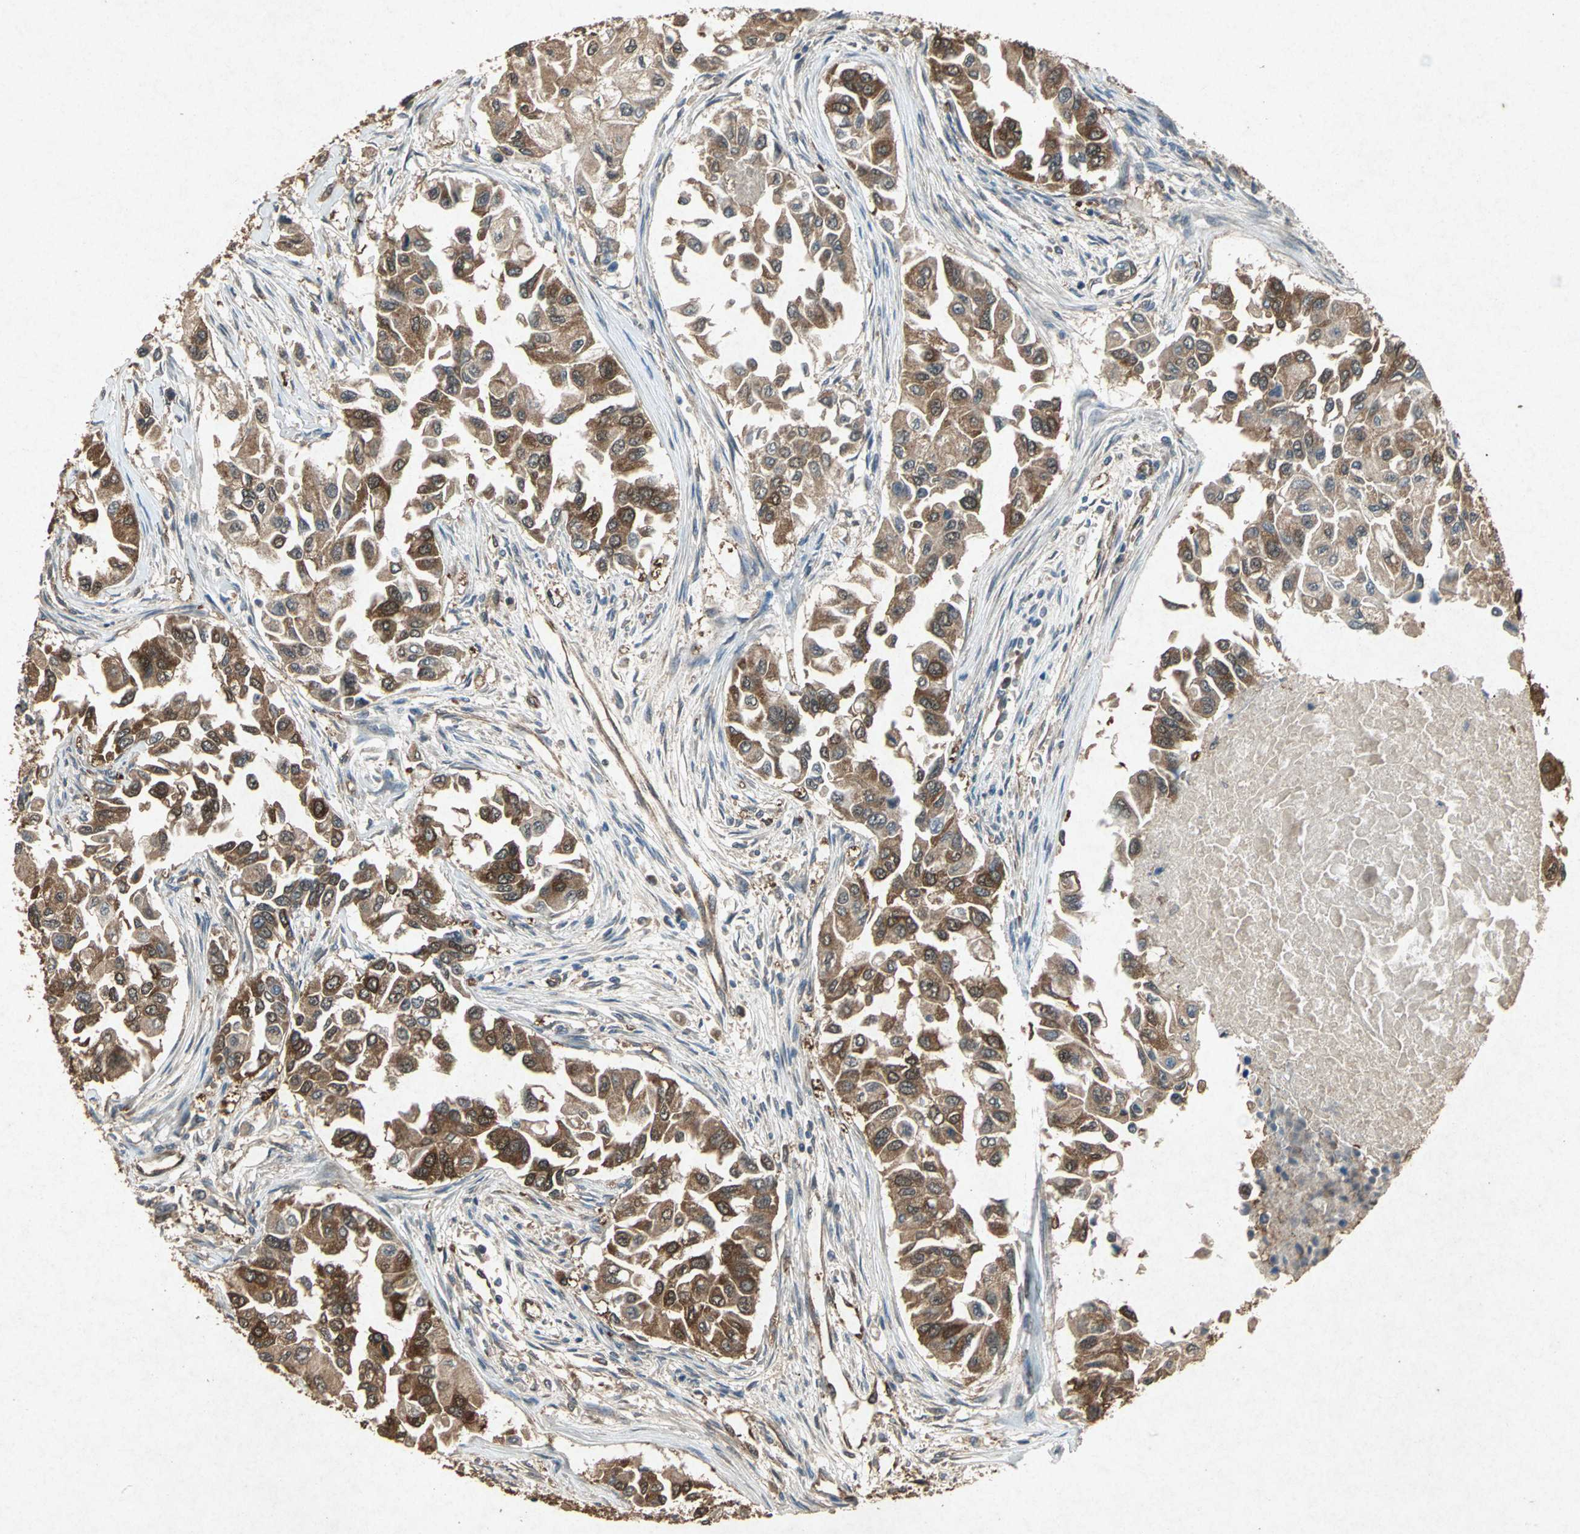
{"staining": {"intensity": "moderate", "quantity": ">75%", "location": "cytoplasmic/membranous"}, "tissue": "breast cancer", "cell_type": "Tumor cells", "image_type": "cancer", "snomed": [{"axis": "morphology", "description": "Normal tissue, NOS"}, {"axis": "morphology", "description": "Duct carcinoma"}, {"axis": "topography", "description": "Breast"}], "caption": "Immunohistochemistry (IHC) histopathology image of neoplastic tissue: human breast cancer stained using immunohistochemistry (IHC) reveals medium levels of moderate protein expression localized specifically in the cytoplasmic/membranous of tumor cells, appearing as a cytoplasmic/membranous brown color.", "gene": "HSP90AB1", "patient": {"sex": "female", "age": 49}}